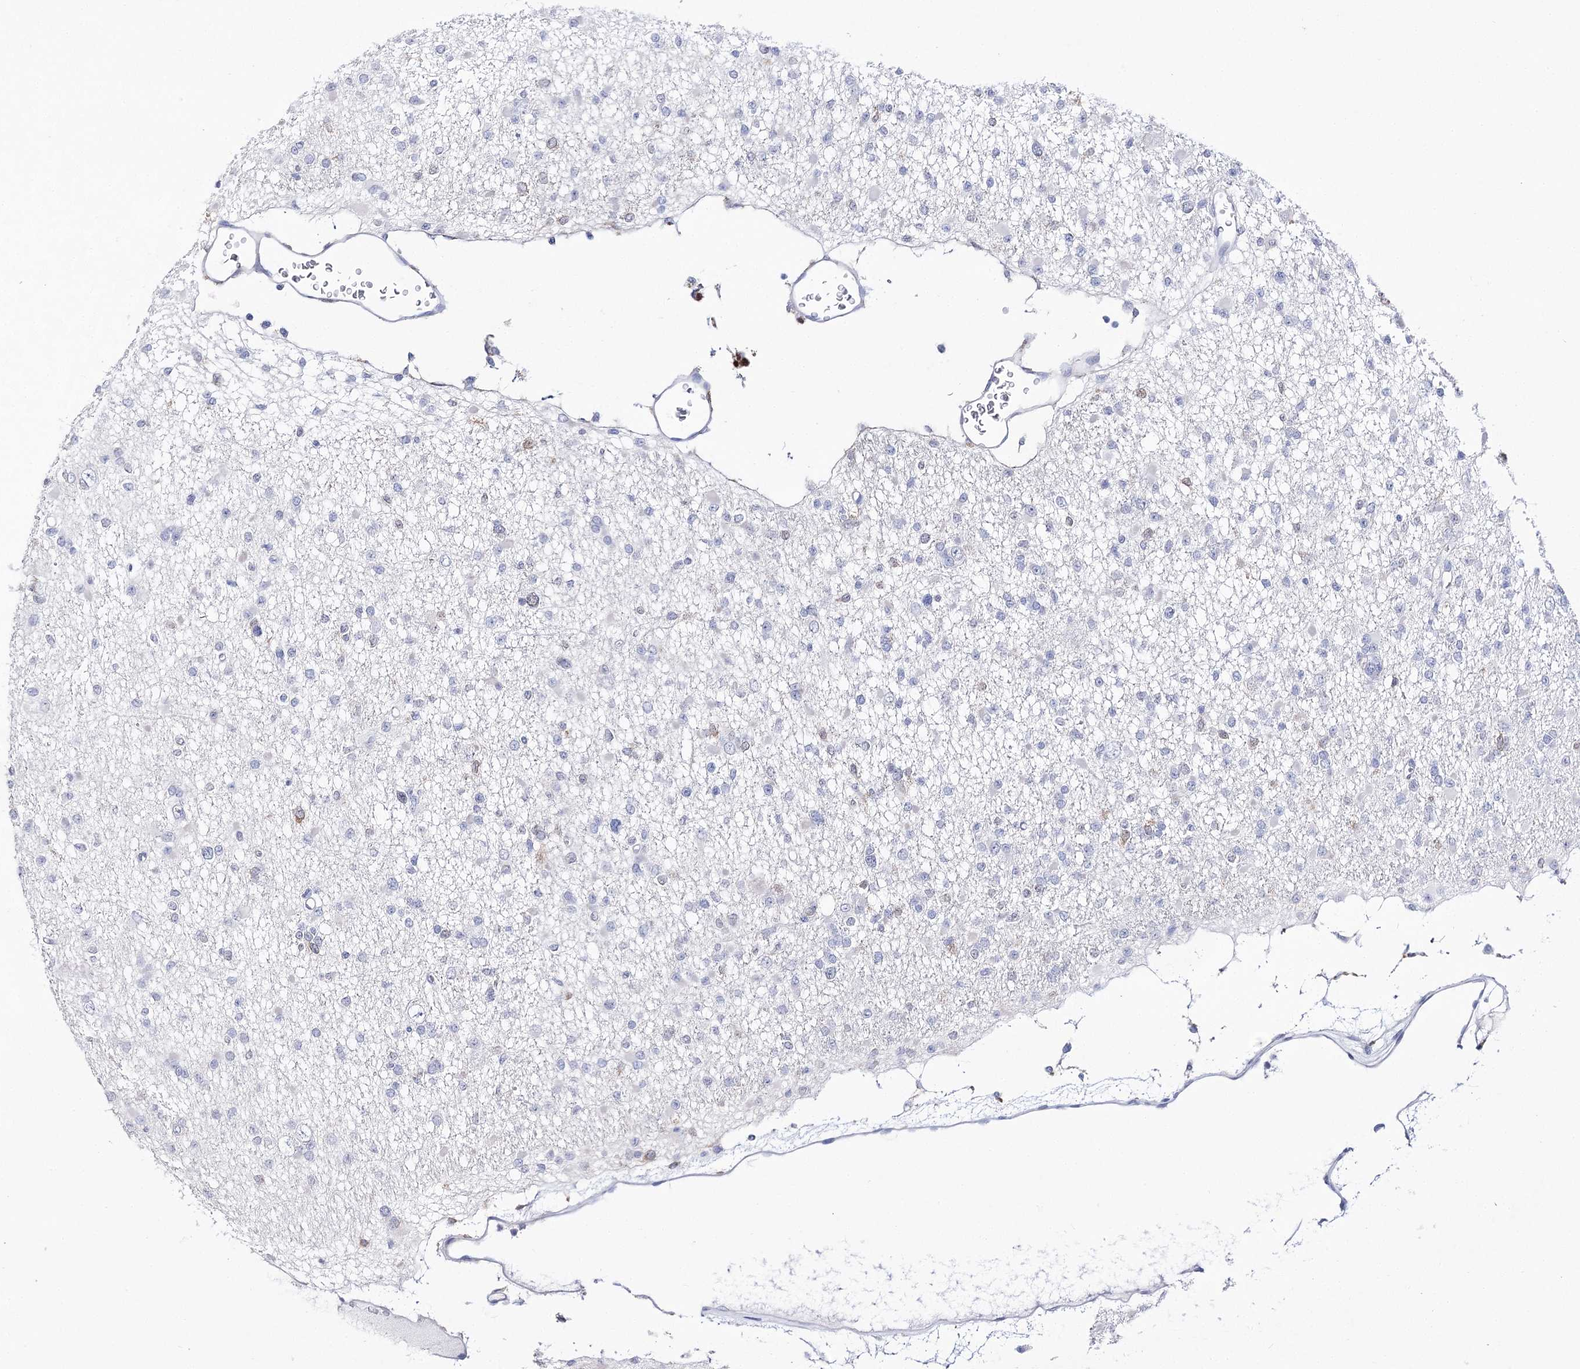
{"staining": {"intensity": "negative", "quantity": "none", "location": "none"}, "tissue": "glioma", "cell_type": "Tumor cells", "image_type": "cancer", "snomed": [{"axis": "morphology", "description": "Glioma, malignant, Low grade"}, {"axis": "topography", "description": "Brain"}], "caption": "An immunohistochemistry (IHC) photomicrograph of low-grade glioma (malignant) is shown. There is no staining in tumor cells of low-grade glioma (malignant).", "gene": "UGDH", "patient": {"sex": "female", "age": 22}}